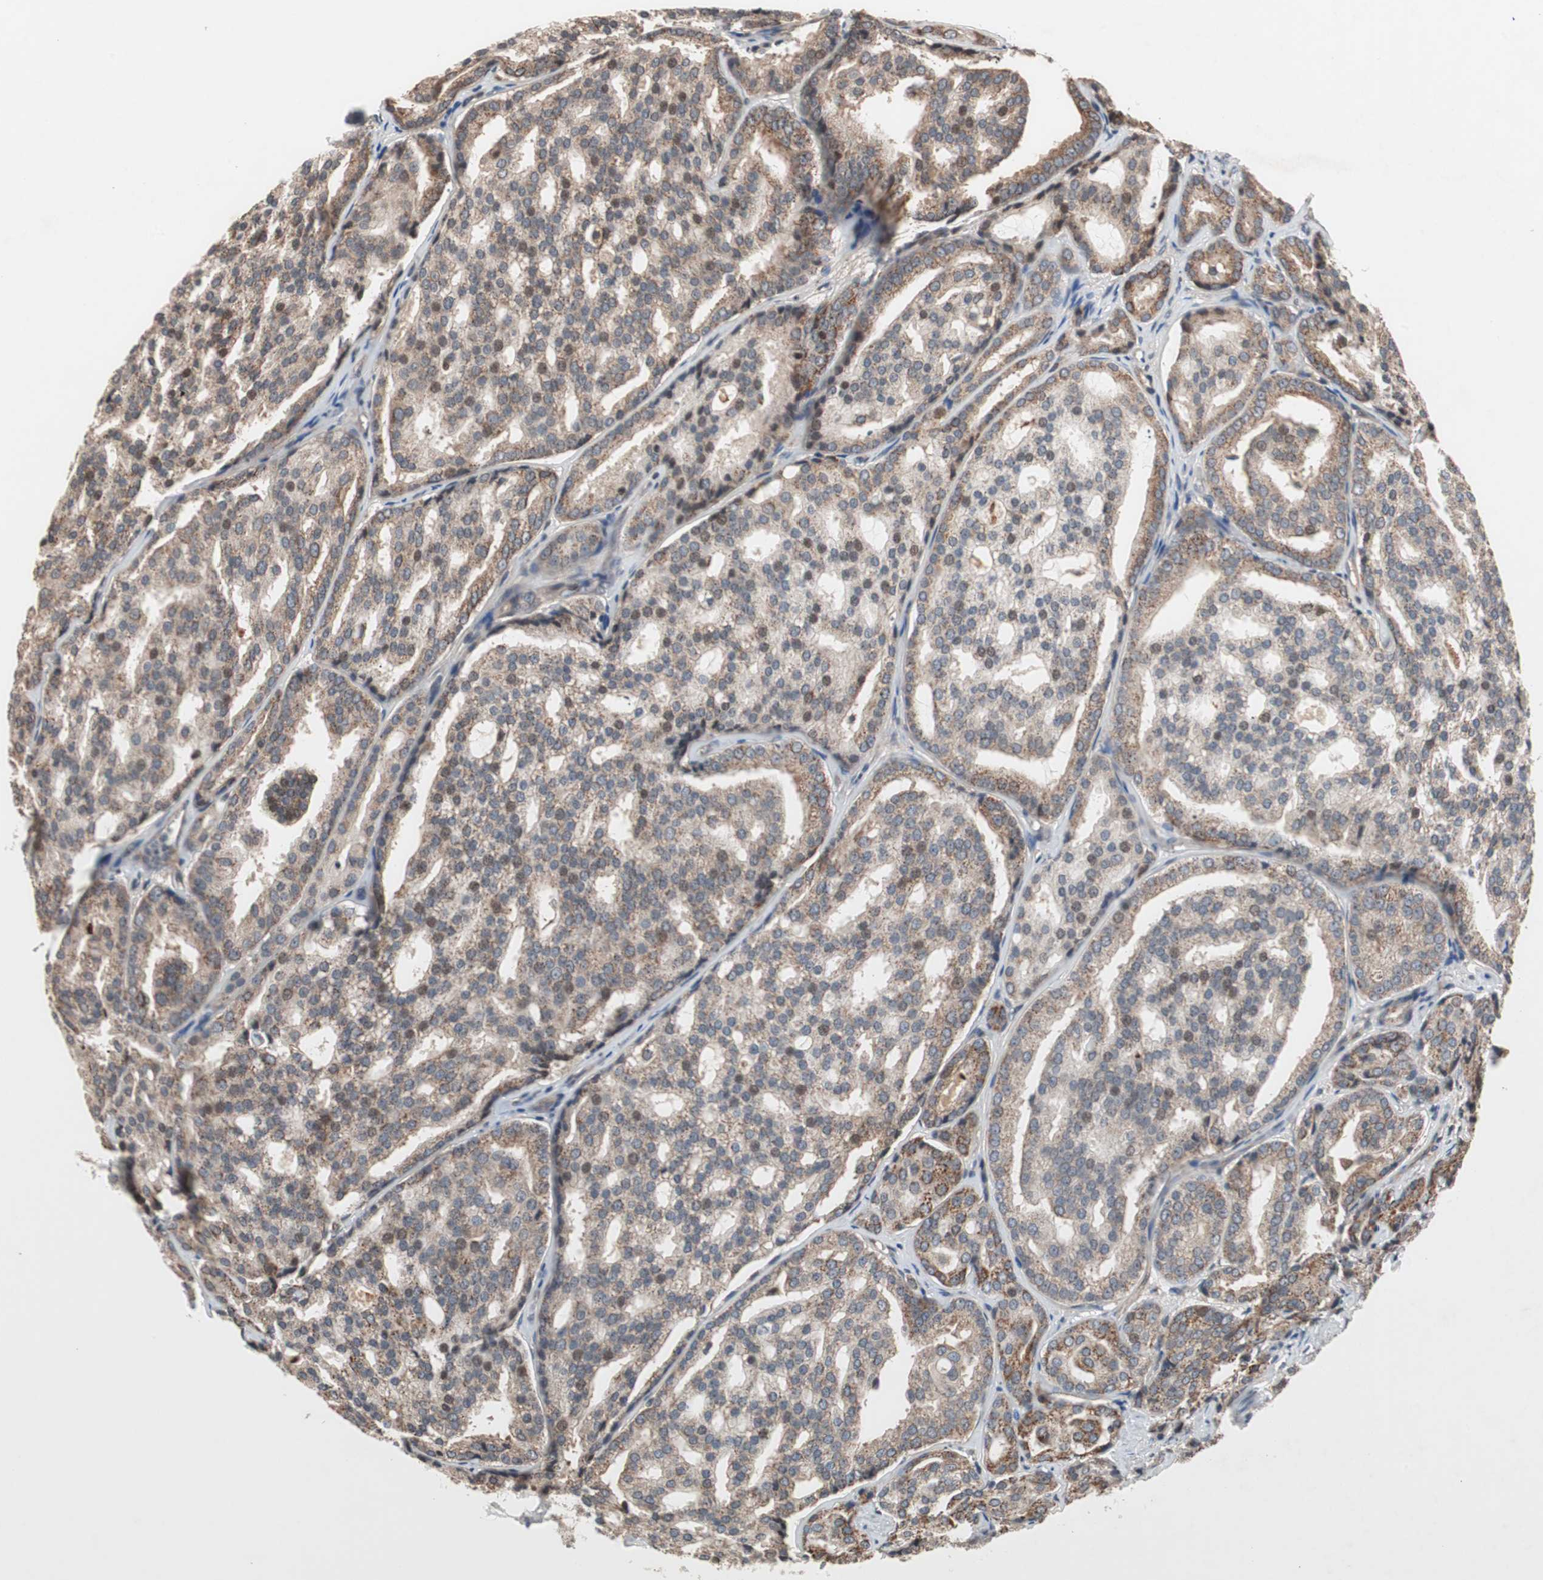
{"staining": {"intensity": "moderate", "quantity": ">75%", "location": "cytoplasmic/membranous,nuclear"}, "tissue": "prostate cancer", "cell_type": "Tumor cells", "image_type": "cancer", "snomed": [{"axis": "morphology", "description": "Adenocarcinoma, High grade"}, {"axis": "topography", "description": "Prostate"}], "caption": "A high-resolution image shows immunohistochemistry staining of prostate adenocarcinoma (high-grade), which shows moderate cytoplasmic/membranous and nuclear staining in approximately >75% of tumor cells.", "gene": "NF2", "patient": {"sex": "male", "age": 64}}